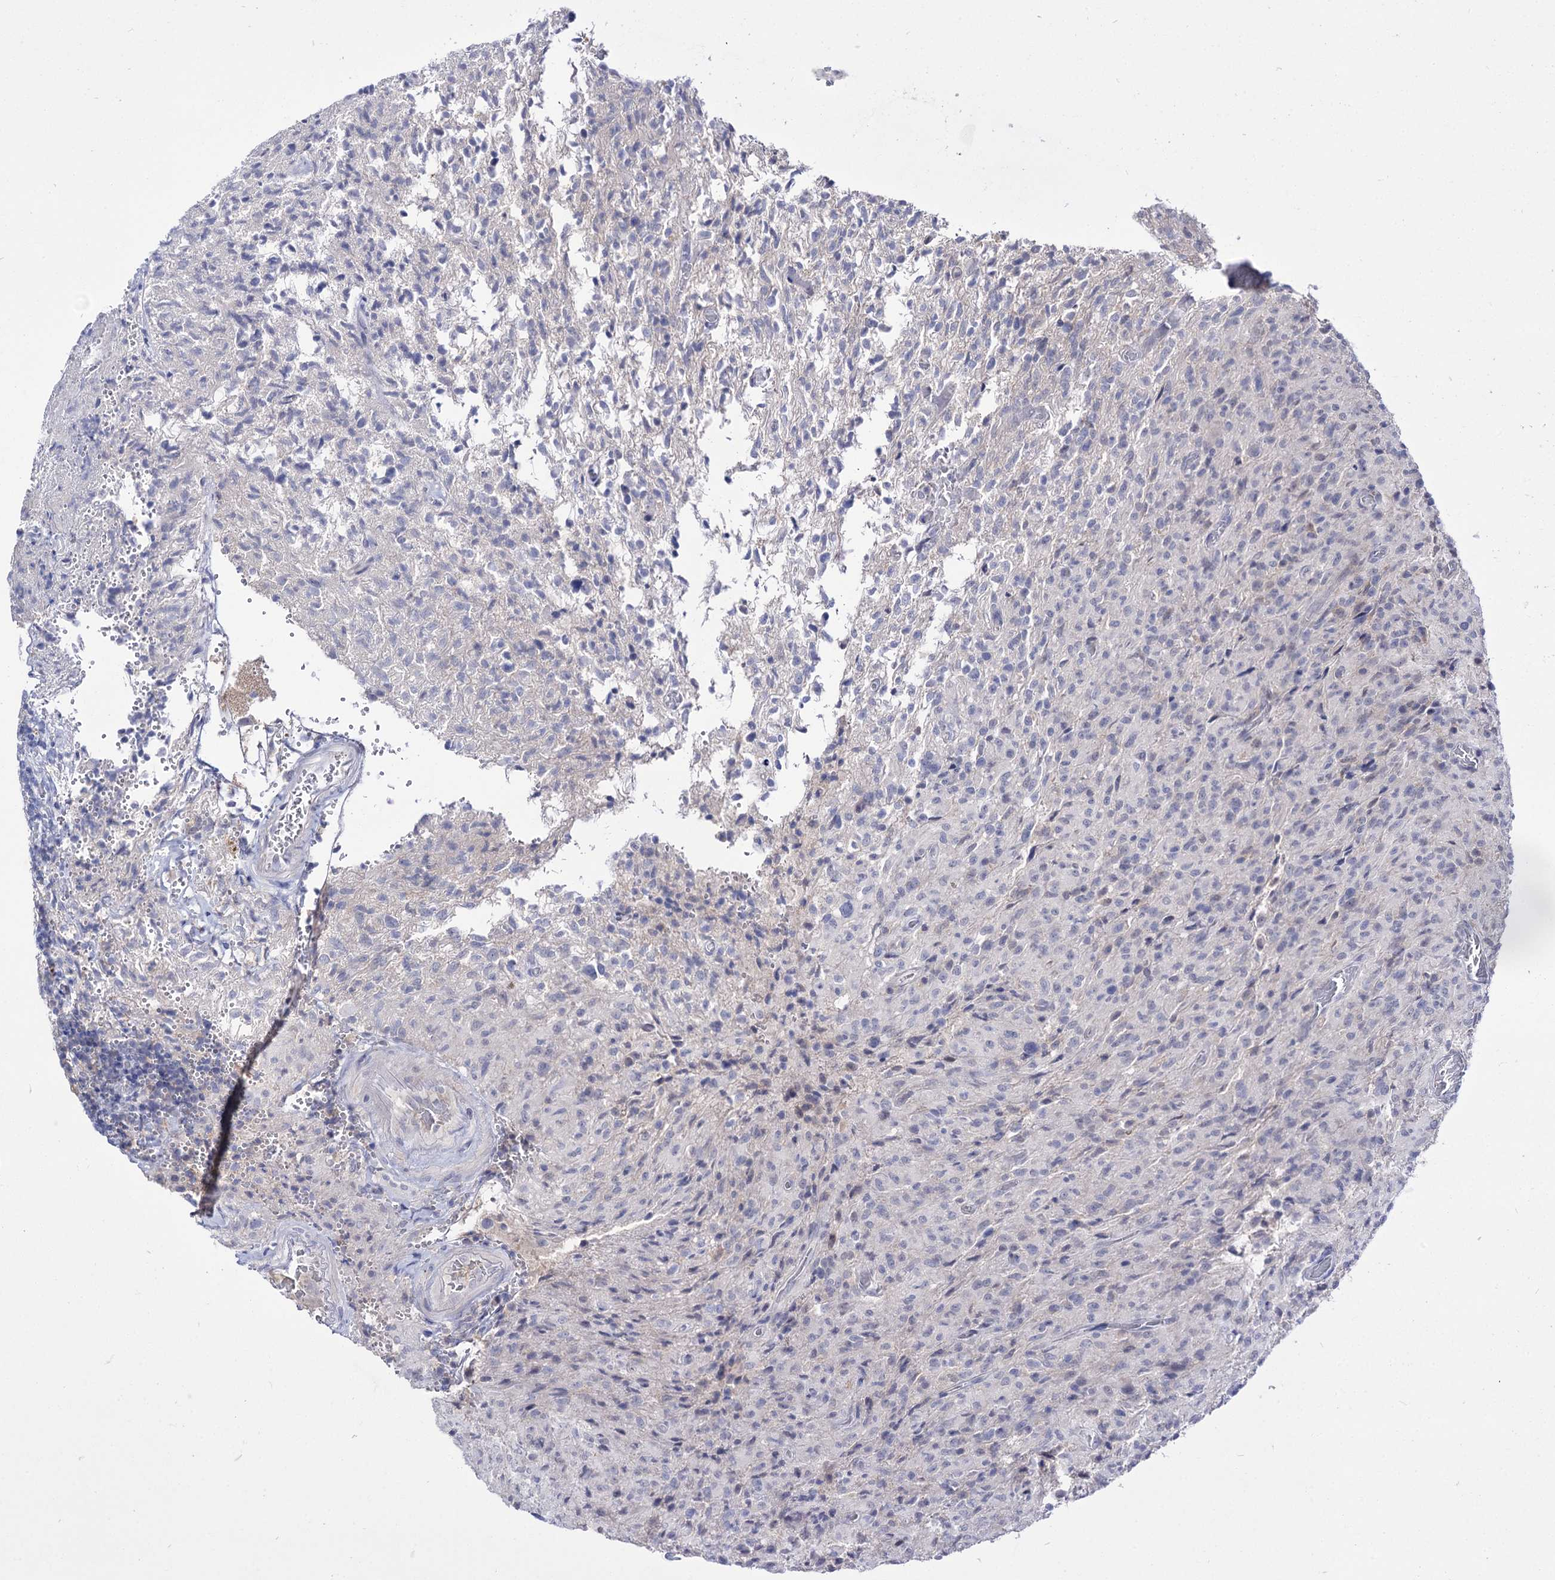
{"staining": {"intensity": "negative", "quantity": "none", "location": "none"}, "tissue": "glioma", "cell_type": "Tumor cells", "image_type": "cancer", "snomed": [{"axis": "morphology", "description": "Glioma, malignant, High grade"}, {"axis": "topography", "description": "Brain"}], "caption": "There is no significant expression in tumor cells of glioma. The staining was performed using DAB to visualize the protein expression in brown, while the nuclei were stained in blue with hematoxylin (Magnification: 20x).", "gene": "NEK10", "patient": {"sex": "female", "age": 57}}